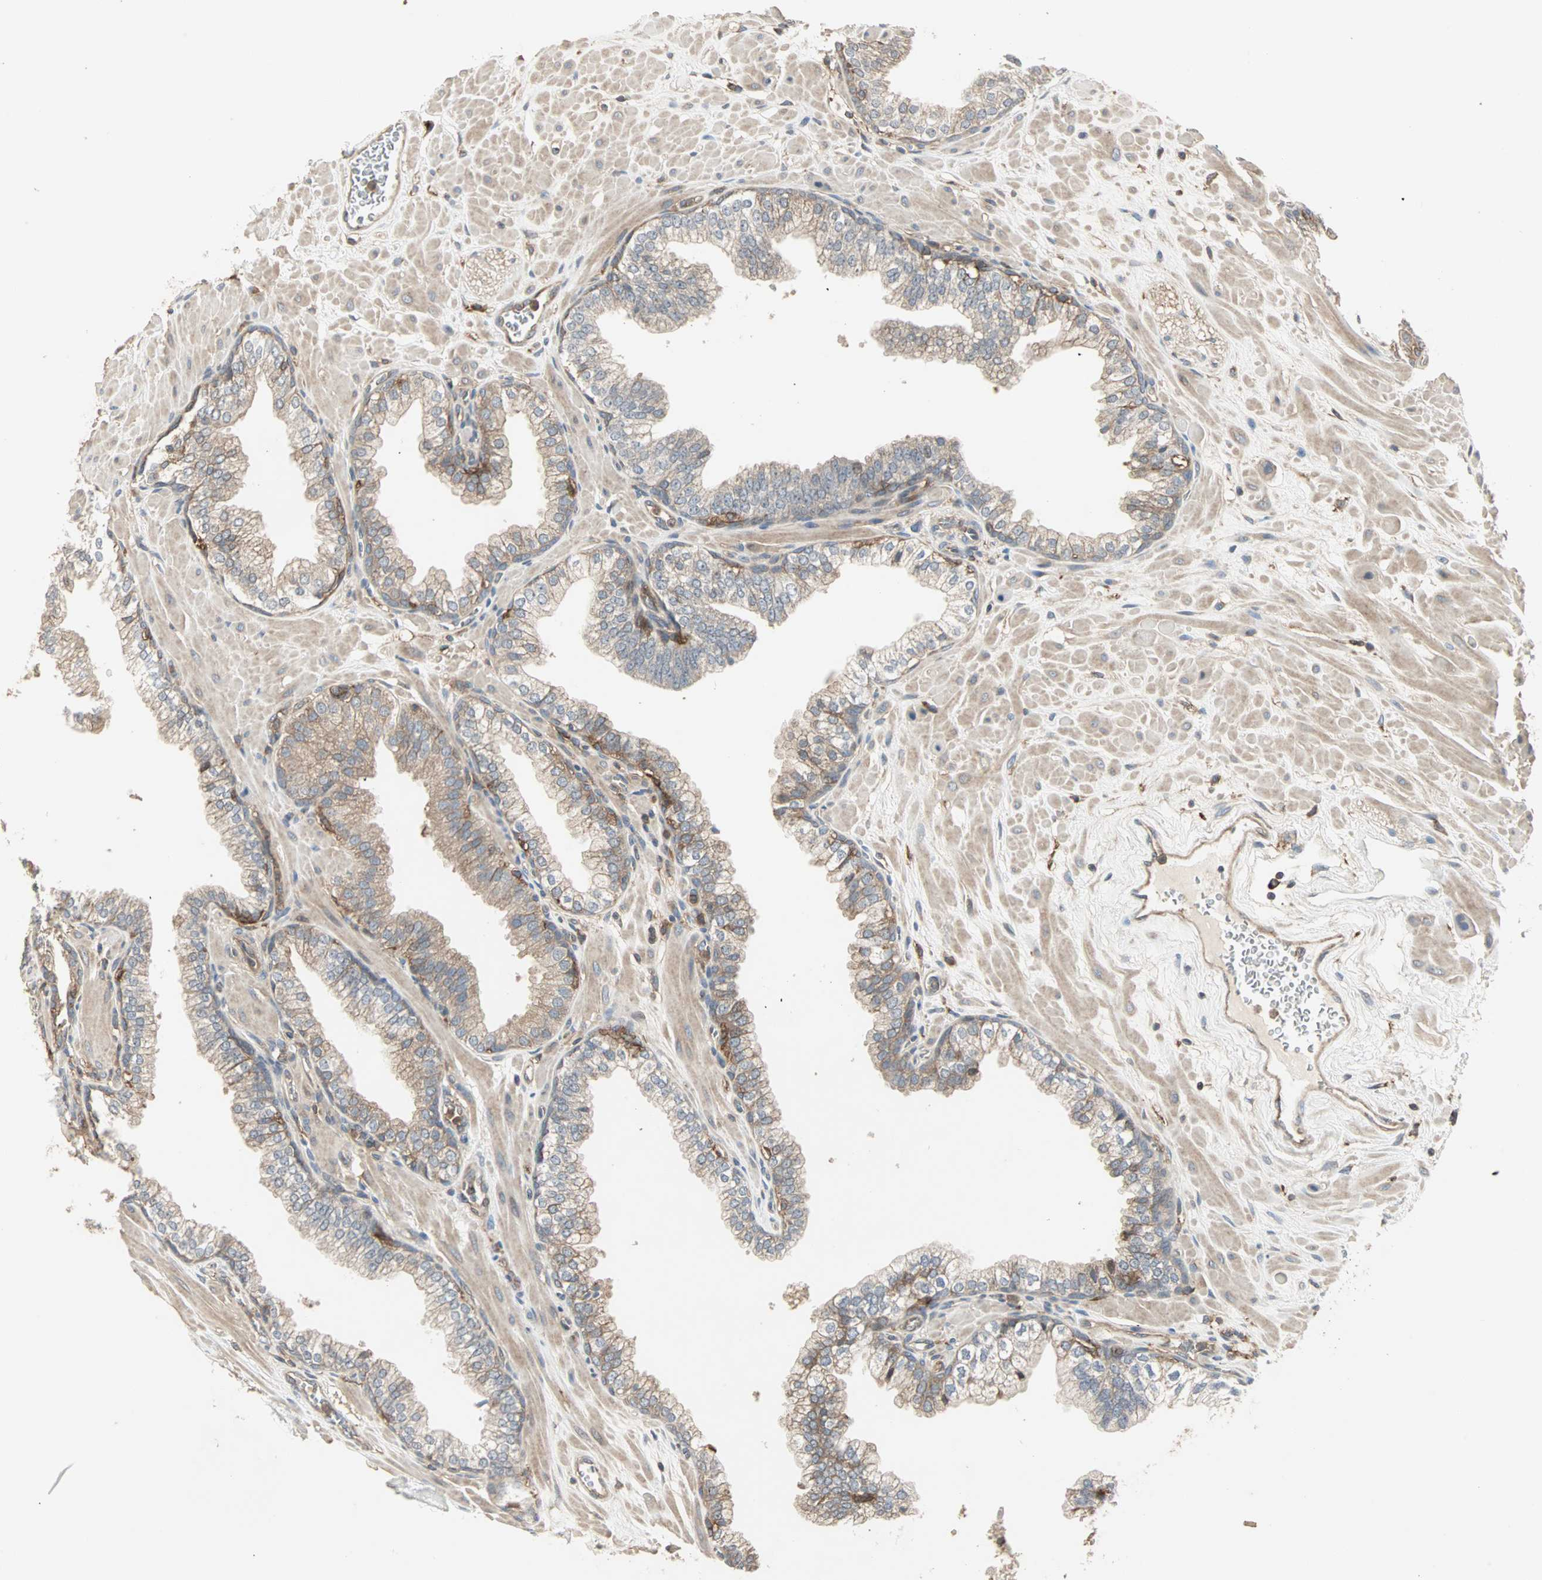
{"staining": {"intensity": "moderate", "quantity": "25%-75%", "location": "cytoplasmic/membranous"}, "tissue": "prostate", "cell_type": "Glandular cells", "image_type": "normal", "snomed": [{"axis": "morphology", "description": "Normal tissue, NOS"}, {"axis": "topography", "description": "Prostate"}], "caption": "Unremarkable prostate was stained to show a protein in brown. There is medium levels of moderate cytoplasmic/membranous positivity in about 25%-75% of glandular cells. (Stains: DAB (3,3'-diaminobenzidine) in brown, nuclei in blue, Microscopy: brightfield microscopy at high magnification).", "gene": "GNAI2", "patient": {"sex": "male", "age": 60}}